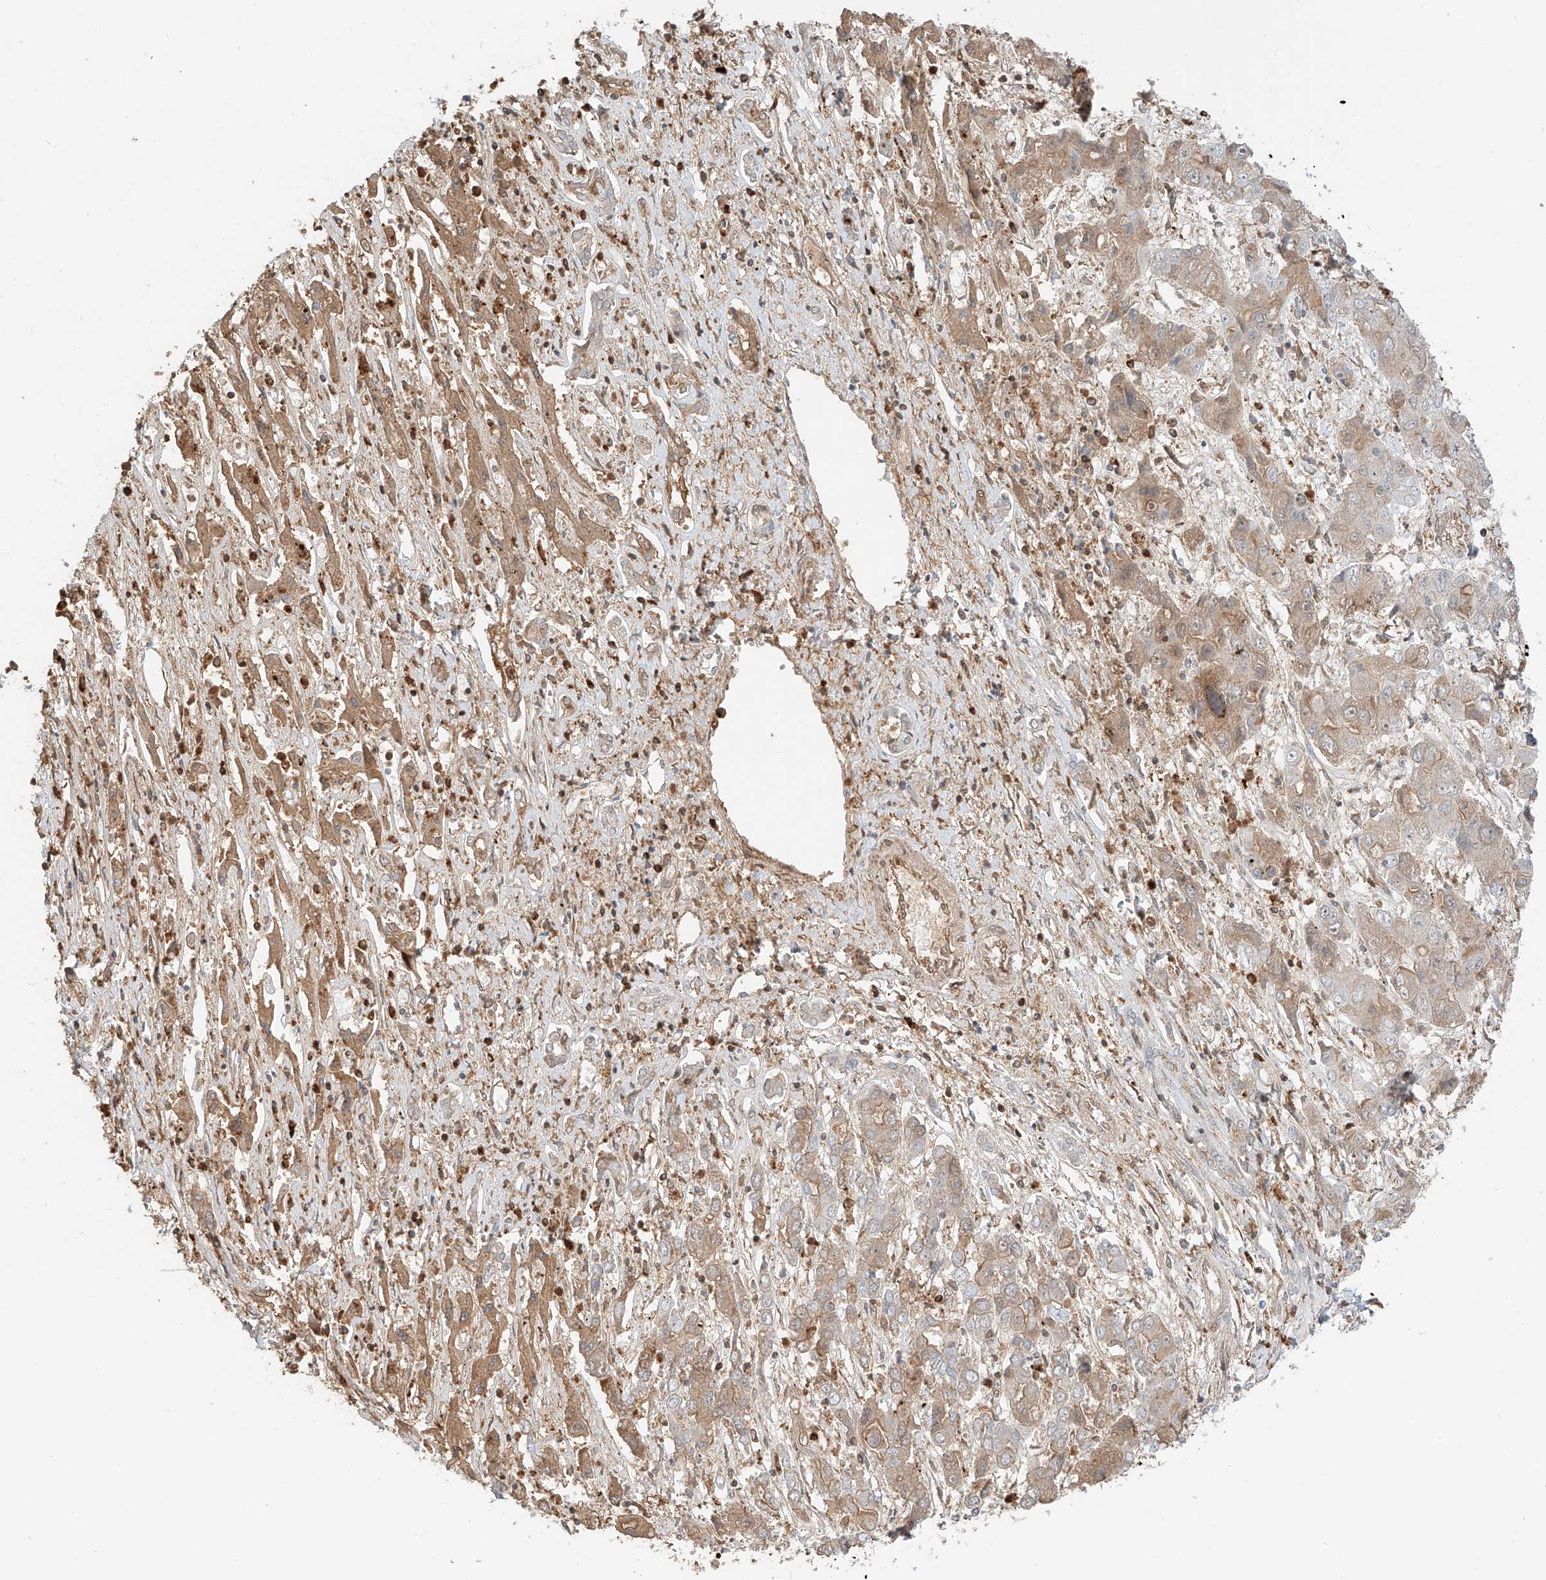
{"staining": {"intensity": "weak", "quantity": "25%-75%", "location": "cytoplasmic/membranous"}, "tissue": "liver cancer", "cell_type": "Tumor cells", "image_type": "cancer", "snomed": [{"axis": "morphology", "description": "Cholangiocarcinoma"}, {"axis": "topography", "description": "Liver"}], "caption": "Liver cancer tissue reveals weak cytoplasmic/membranous staining in about 25%-75% of tumor cells, visualized by immunohistochemistry.", "gene": "CEP162", "patient": {"sex": "male", "age": 67}}